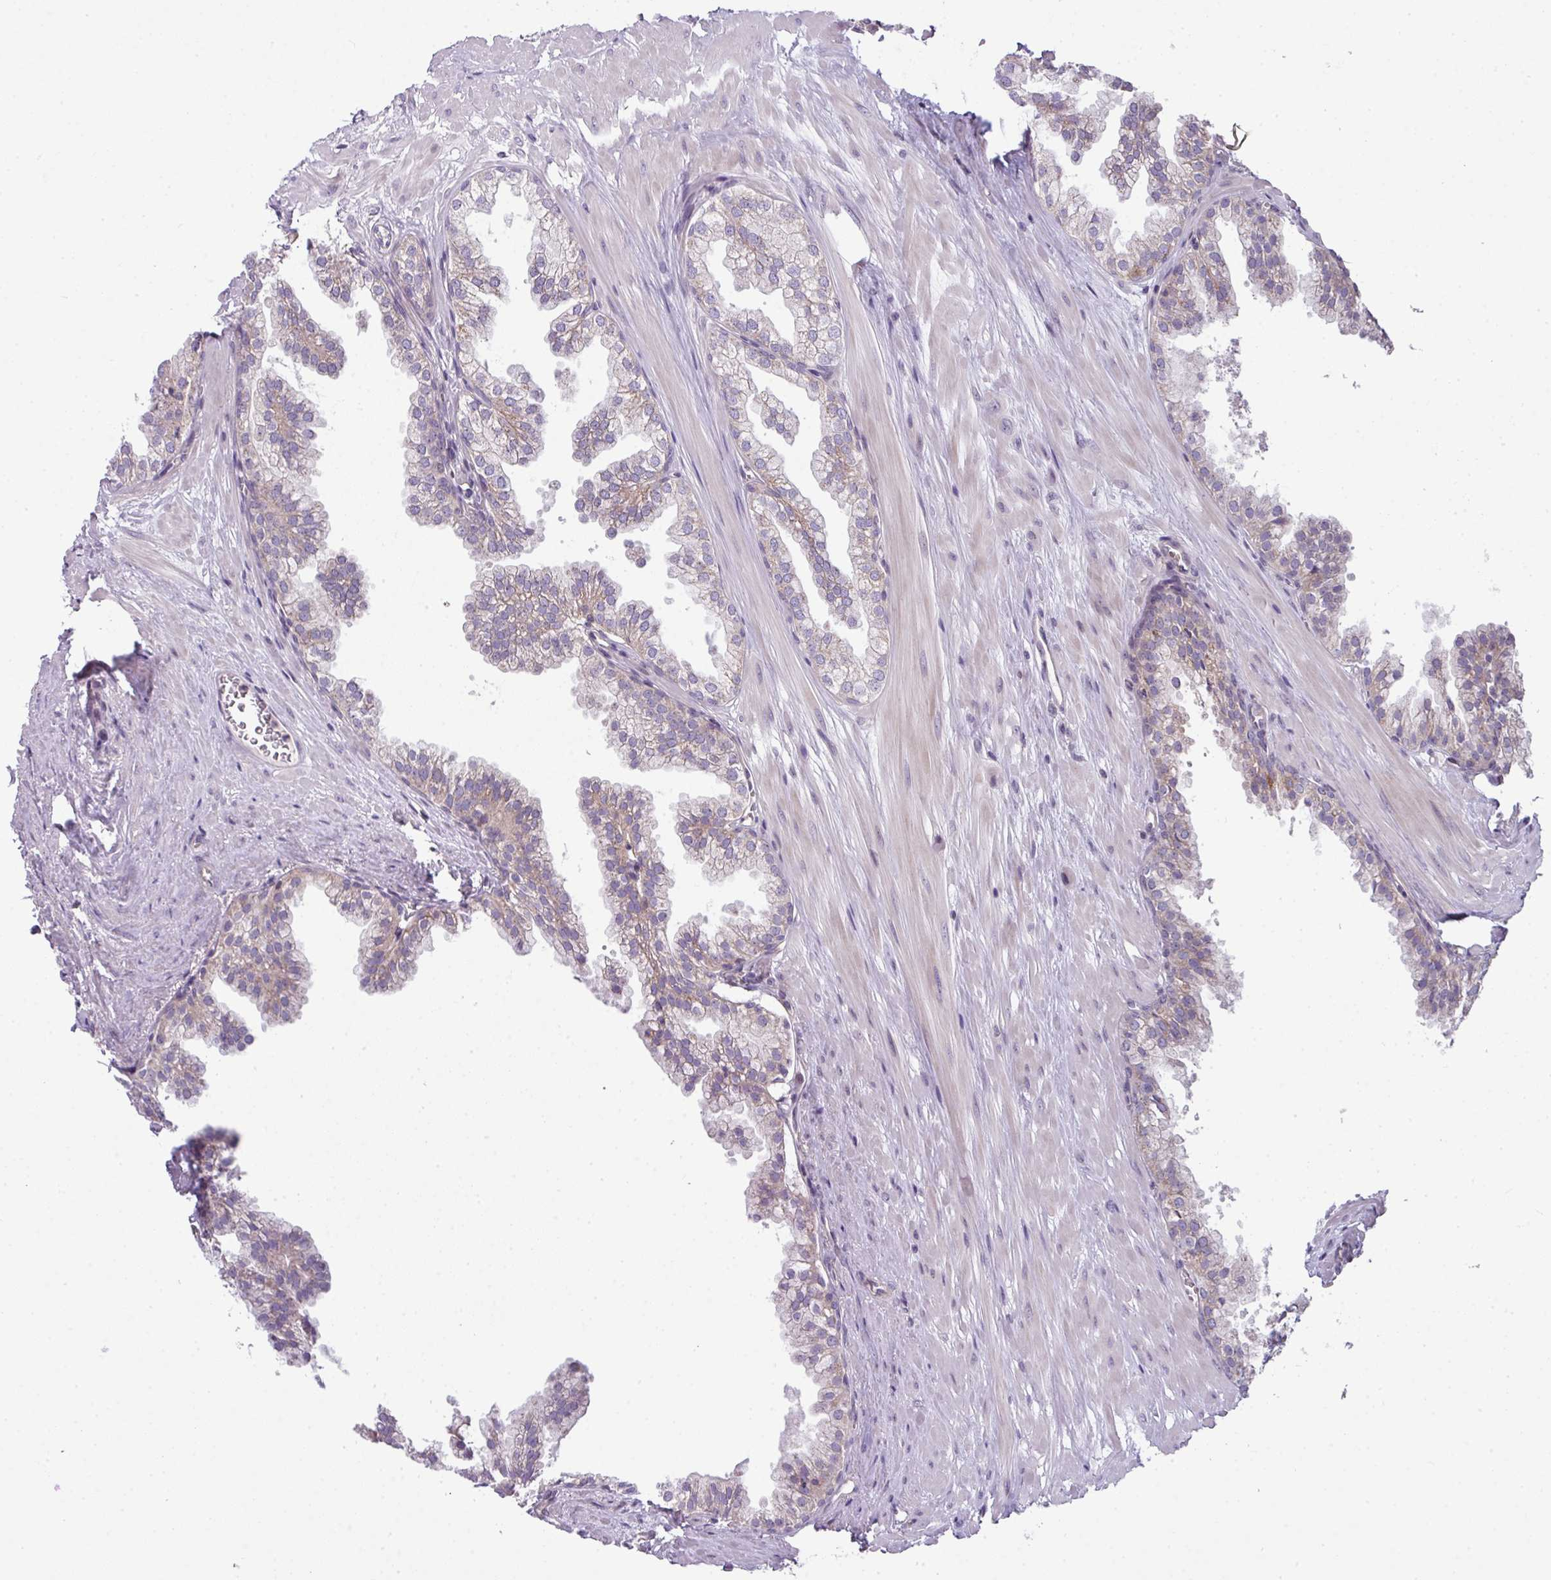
{"staining": {"intensity": "moderate", "quantity": "<25%", "location": "cytoplasmic/membranous"}, "tissue": "prostate", "cell_type": "Glandular cells", "image_type": "normal", "snomed": [{"axis": "morphology", "description": "Normal tissue, NOS"}, {"axis": "topography", "description": "Prostate"}, {"axis": "topography", "description": "Peripheral nerve tissue"}], "caption": "Glandular cells display low levels of moderate cytoplasmic/membranous expression in approximately <25% of cells in unremarkable human prostate. (IHC, brightfield microscopy, high magnification).", "gene": "STAT5A", "patient": {"sex": "male", "age": 55}}